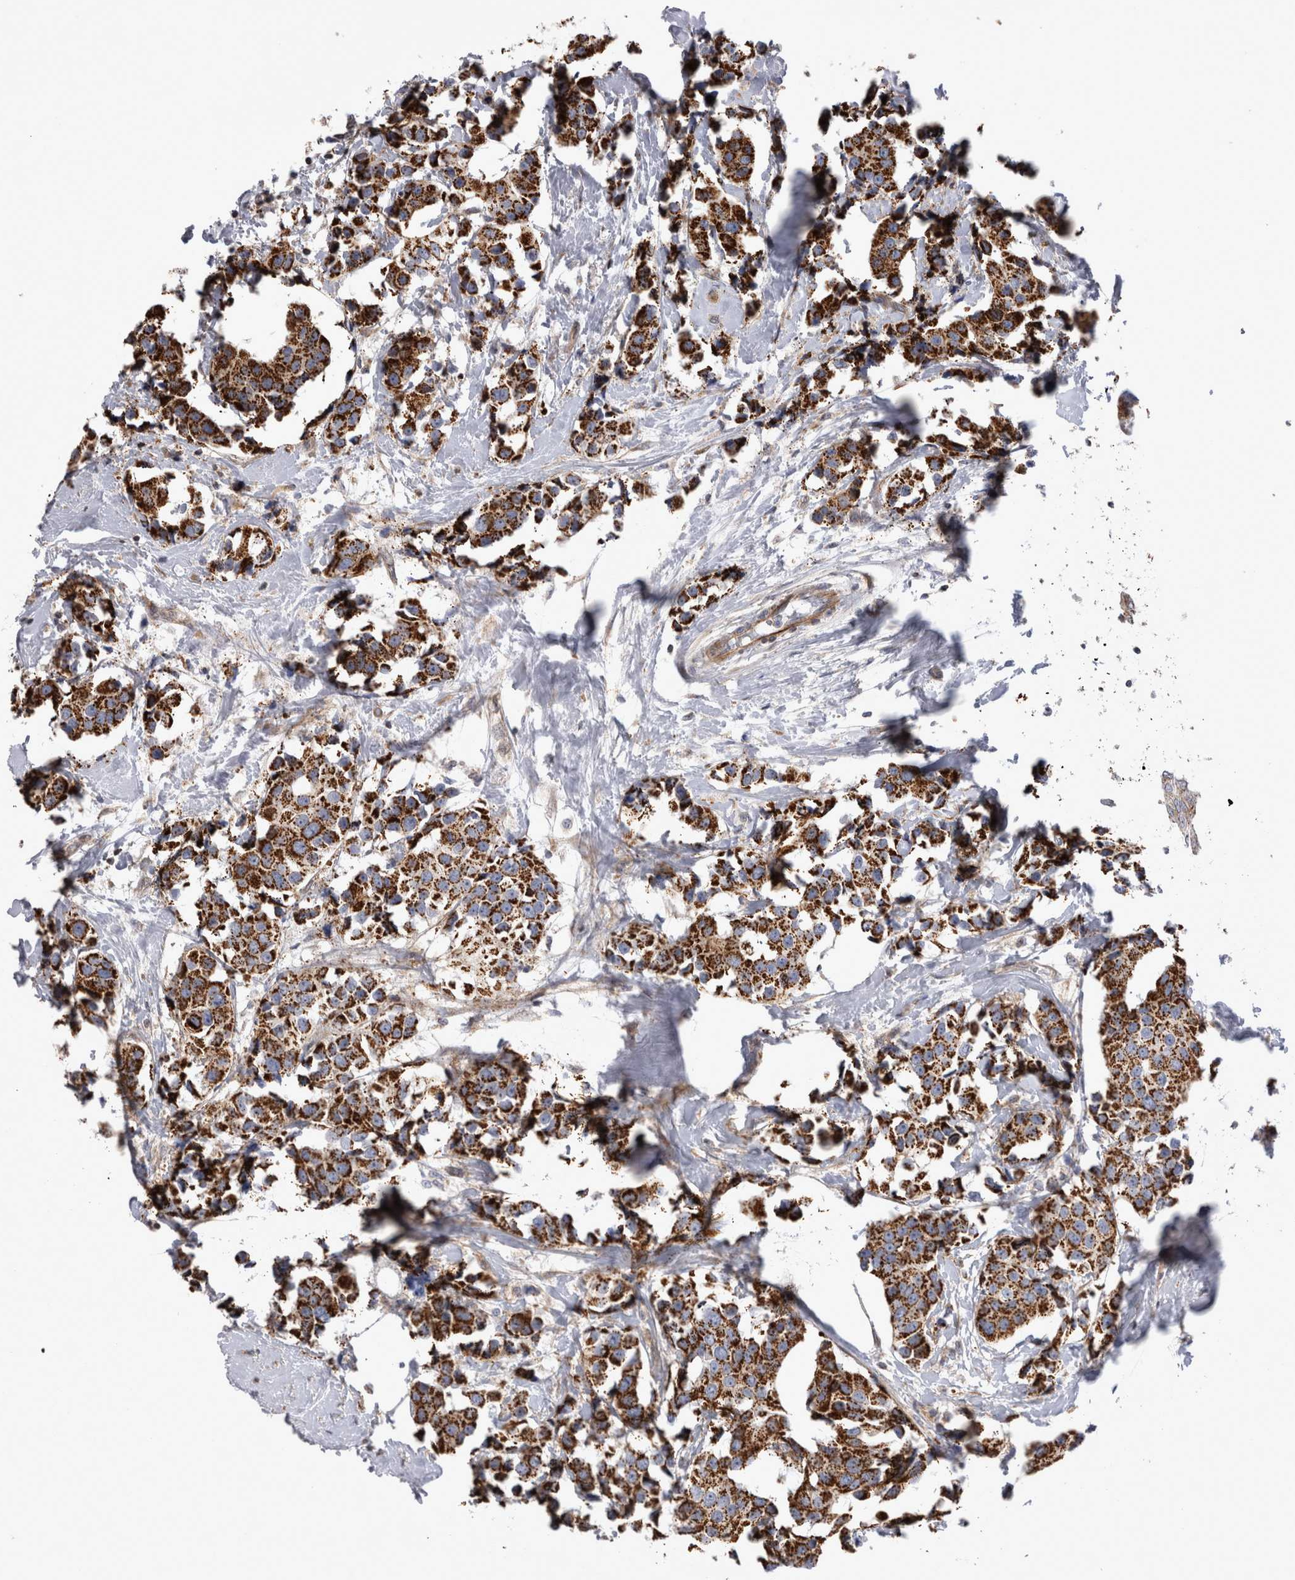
{"staining": {"intensity": "strong", "quantity": ">75%", "location": "cytoplasmic/membranous"}, "tissue": "breast cancer", "cell_type": "Tumor cells", "image_type": "cancer", "snomed": [{"axis": "morphology", "description": "Normal tissue, NOS"}, {"axis": "morphology", "description": "Duct carcinoma"}, {"axis": "topography", "description": "Breast"}], "caption": "Immunohistochemistry photomicrograph of neoplastic tissue: breast cancer stained using immunohistochemistry displays high levels of strong protein expression localized specifically in the cytoplasmic/membranous of tumor cells, appearing as a cytoplasmic/membranous brown color.", "gene": "TSPOAP1", "patient": {"sex": "female", "age": 39}}